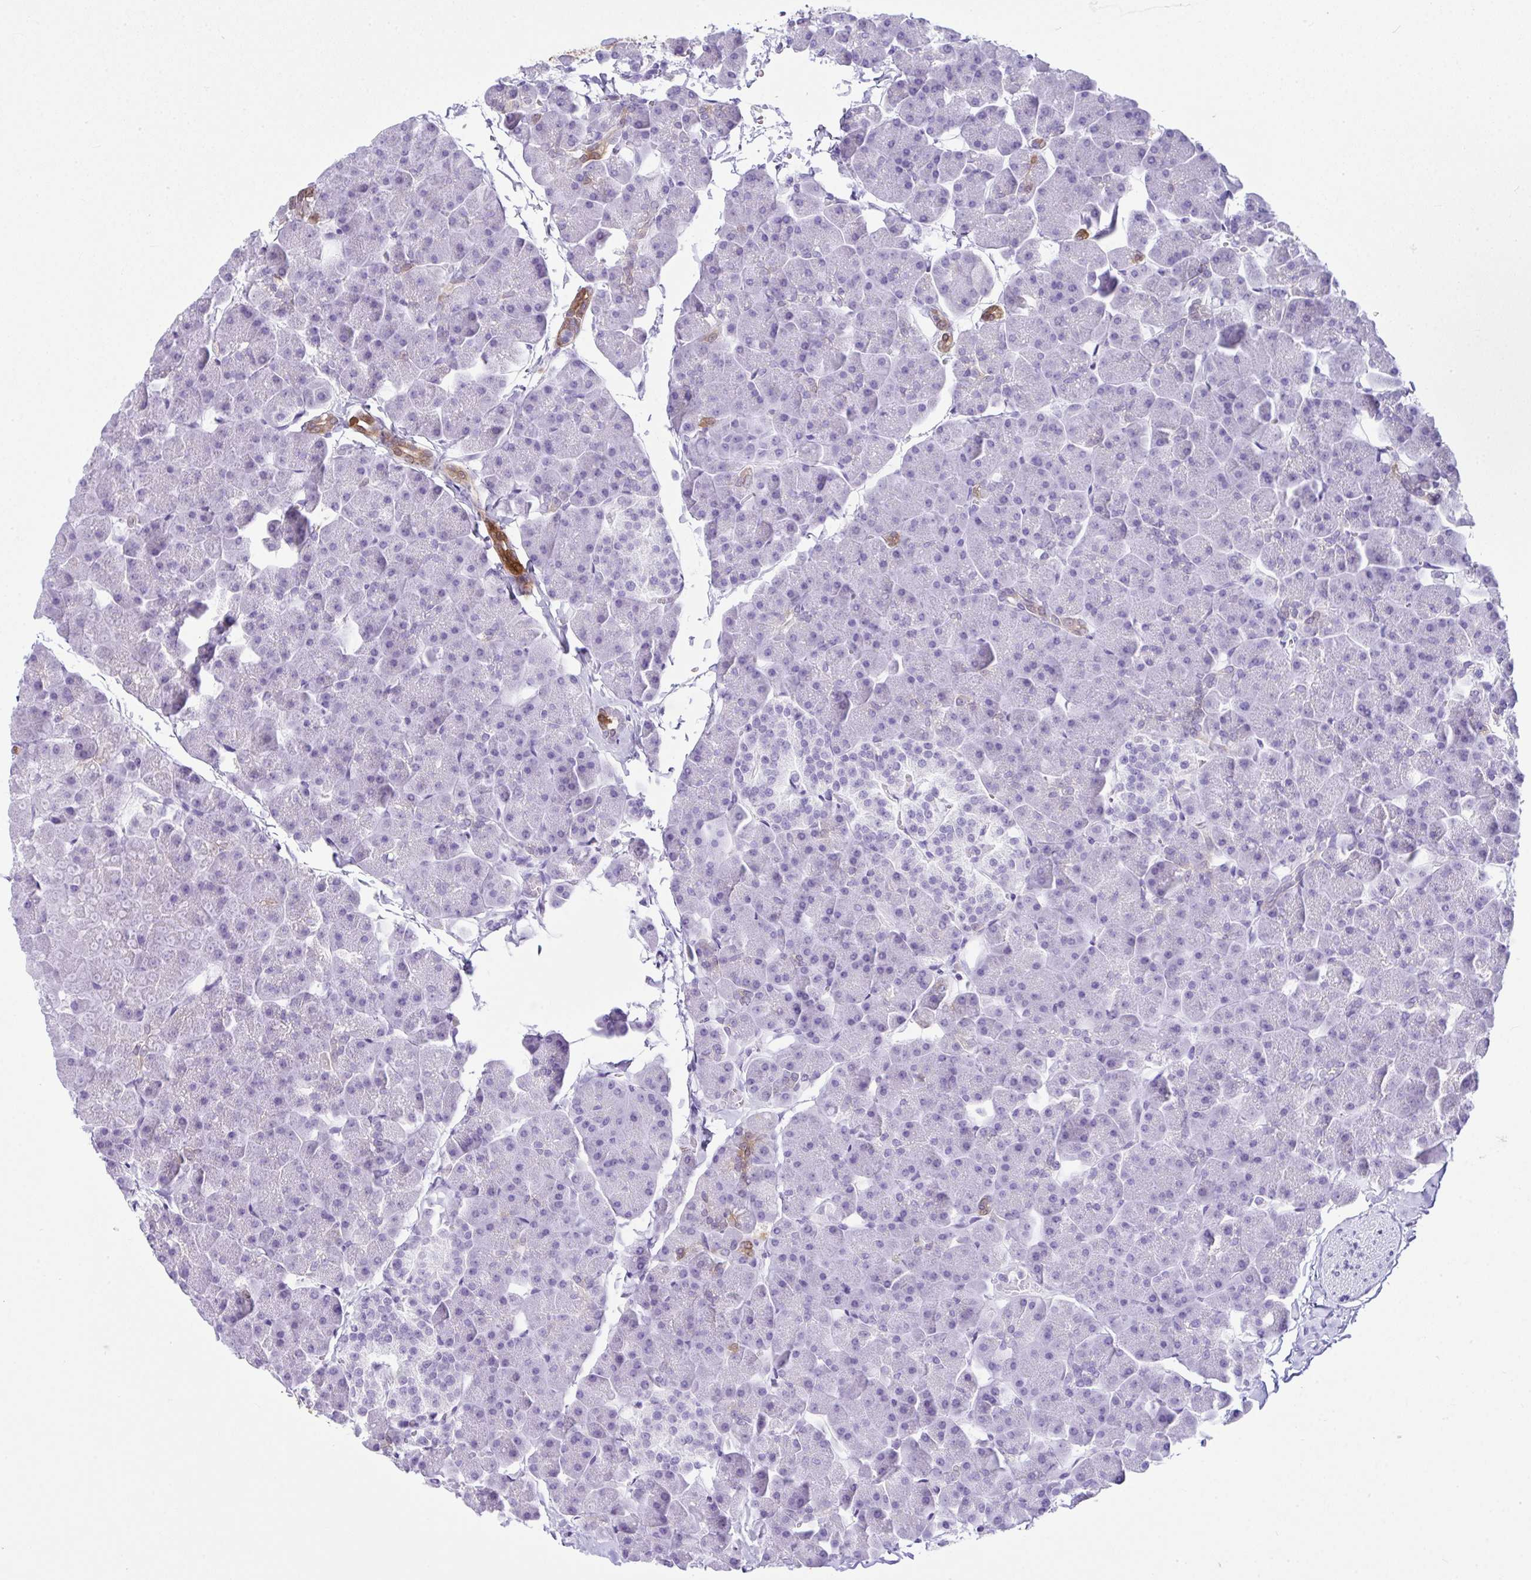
{"staining": {"intensity": "strong", "quantity": "<25%", "location": "cytoplasmic/membranous"}, "tissue": "pancreas", "cell_type": "Exocrine glandular cells", "image_type": "normal", "snomed": [{"axis": "morphology", "description": "Normal tissue, NOS"}, {"axis": "topography", "description": "Pancreas"}], "caption": "Immunohistochemistry (IHC) (DAB (3,3'-diaminobenzidine)) staining of unremarkable human pancreas displays strong cytoplasmic/membranous protein positivity in approximately <25% of exocrine glandular cells. The staining was performed using DAB (3,3'-diaminobenzidine) to visualize the protein expression in brown, while the nuclei were stained in blue with hematoxylin (Magnification: 20x).", "gene": "LGALS4", "patient": {"sex": "male", "age": 35}}